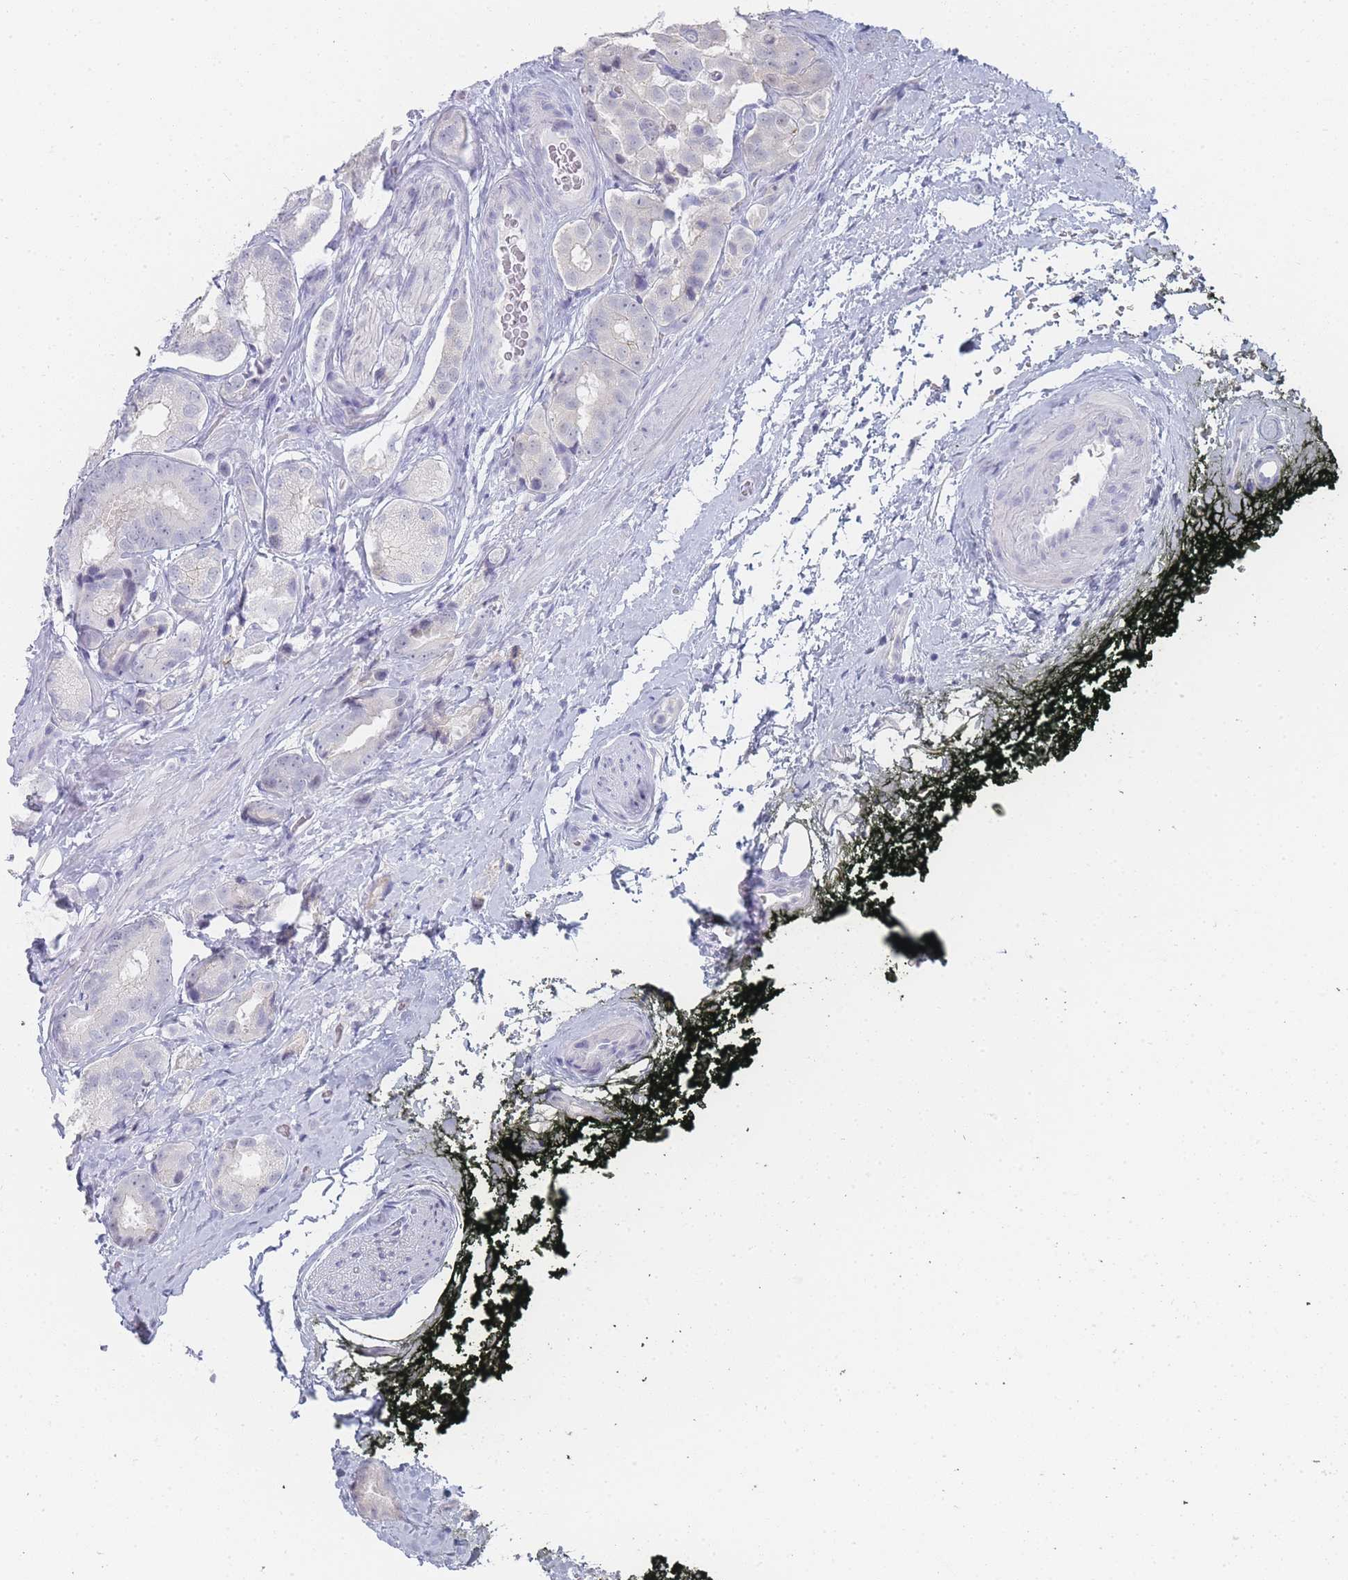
{"staining": {"intensity": "negative", "quantity": "none", "location": "none"}, "tissue": "prostate cancer", "cell_type": "Tumor cells", "image_type": "cancer", "snomed": [{"axis": "morphology", "description": "Adenocarcinoma, High grade"}, {"axis": "topography", "description": "Prostate"}], "caption": "The photomicrograph reveals no staining of tumor cells in prostate adenocarcinoma (high-grade).", "gene": "IMPG1", "patient": {"sex": "male", "age": 71}}